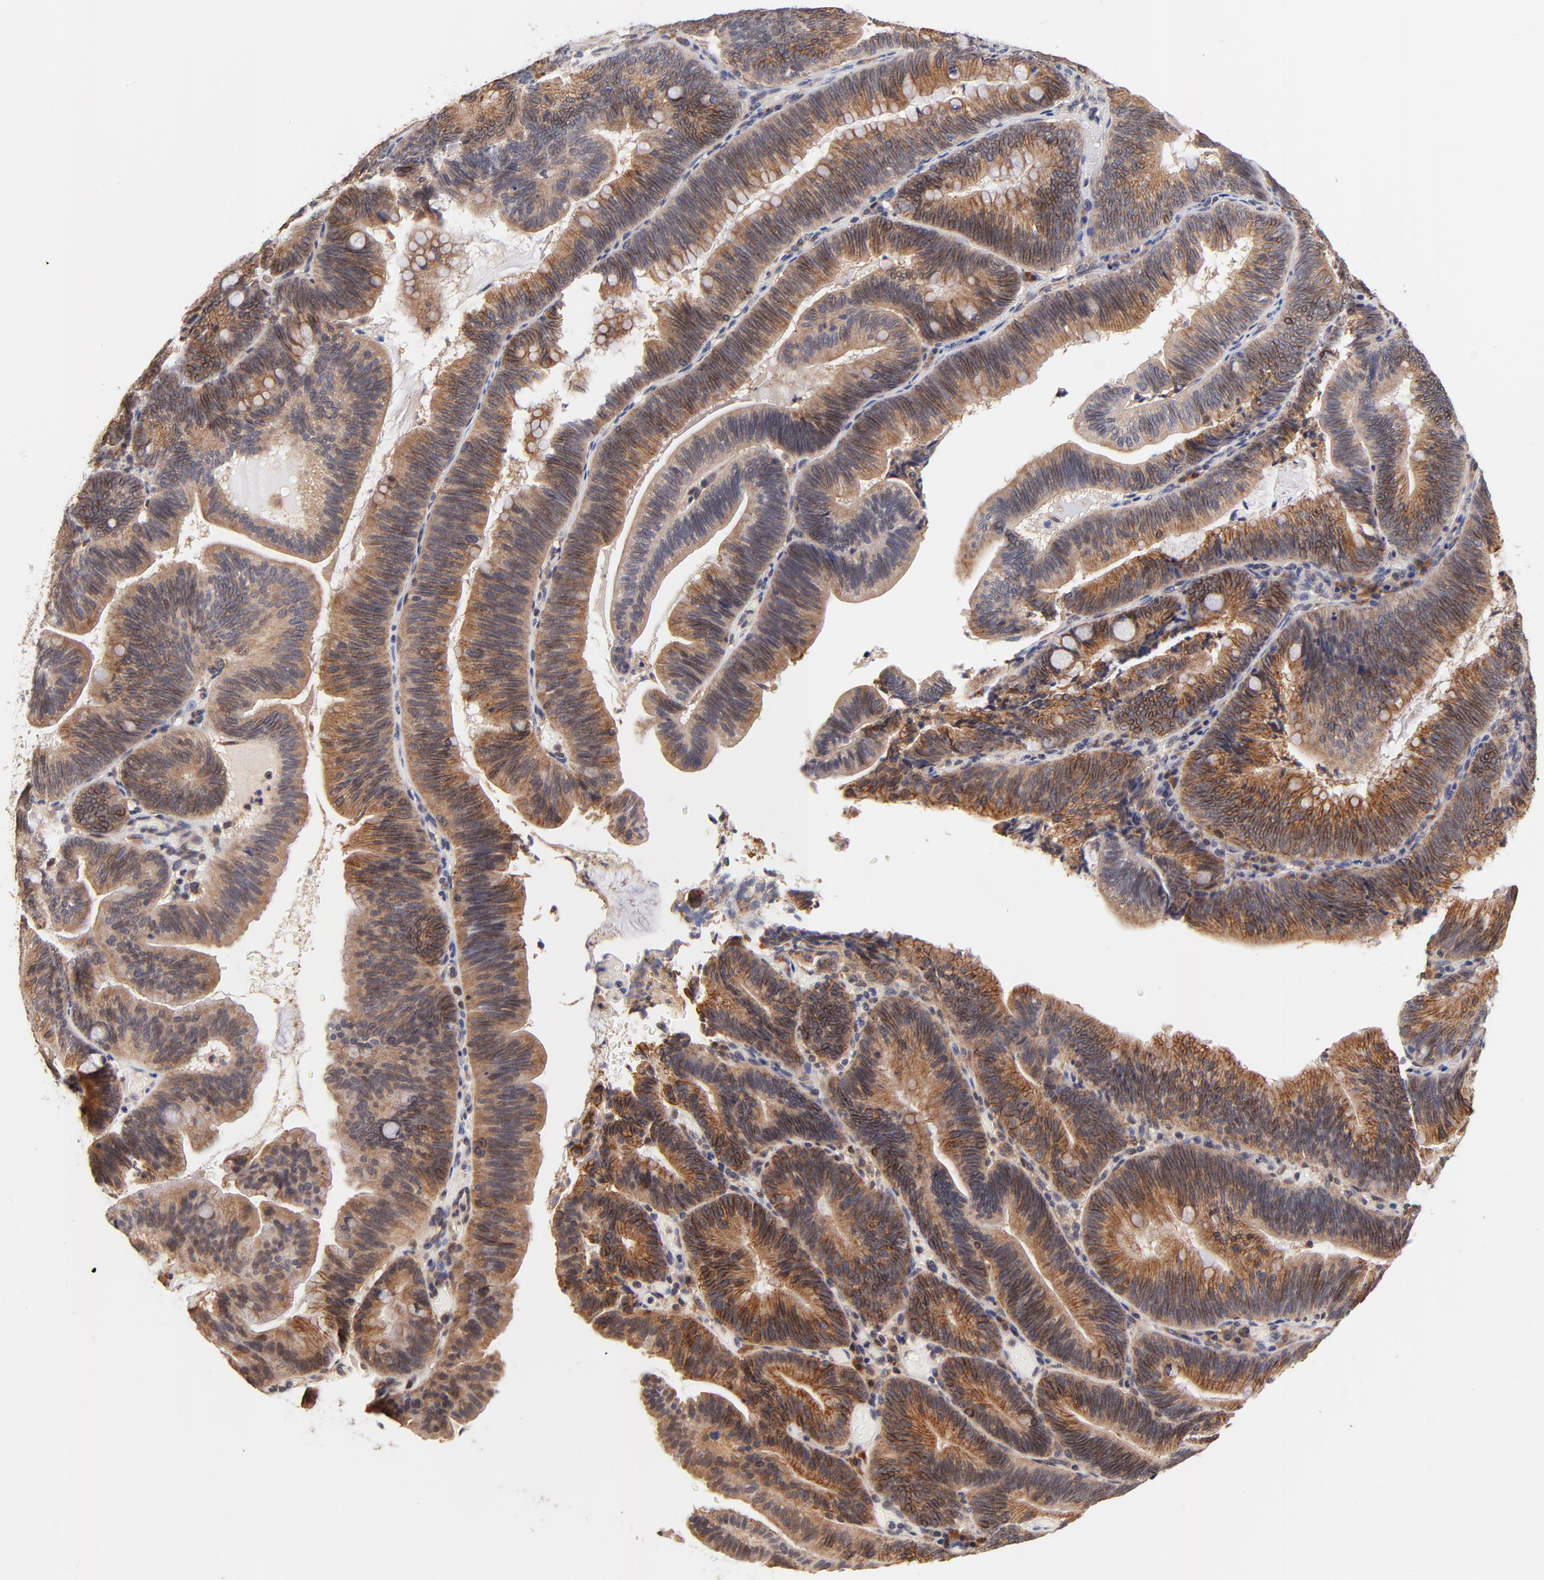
{"staining": {"intensity": "strong", "quantity": ">75%", "location": "cytoplasmic/membranous"}, "tissue": "pancreatic cancer", "cell_type": "Tumor cells", "image_type": "cancer", "snomed": [{"axis": "morphology", "description": "Adenocarcinoma, NOS"}, {"axis": "topography", "description": "Pancreas"}], "caption": "A high amount of strong cytoplasmic/membranous staining is present in approximately >75% of tumor cells in pancreatic cancer tissue.", "gene": "TXNL1", "patient": {"sex": "male", "age": 82}}